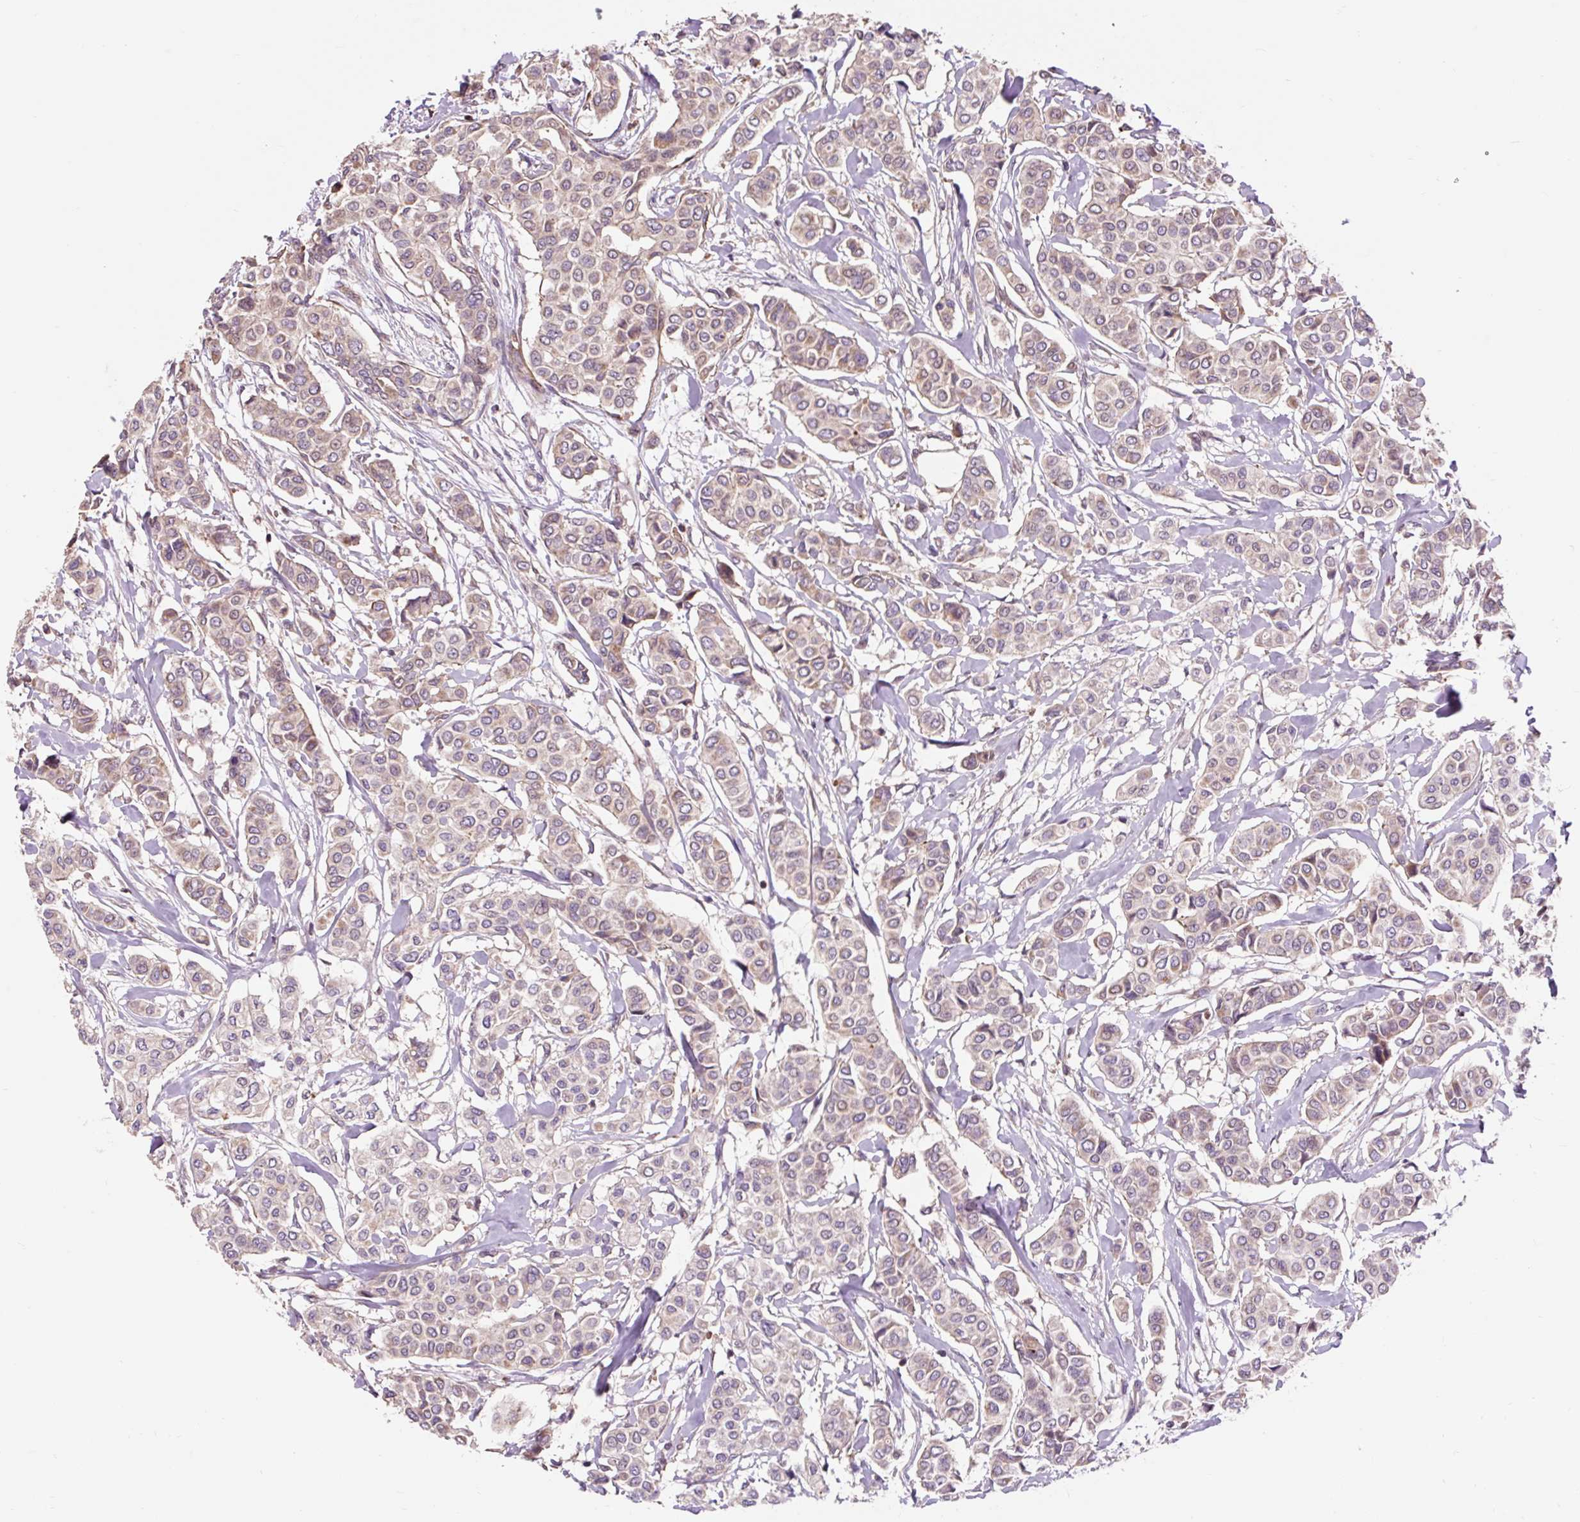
{"staining": {"intensity": "weak", "quantity": "25%-75%", "location": "cytoplasmic/membranous"}, "tissue": "breast cancer", "cell_type": "Tumor cells", "image_type": "cancer", "snomed": [{"axis": "morphology", "description": "Lobular carcinoma"}, {"axis": "topography", "description": "Breast"}], "caption": "This image demonstrates immunohistochemistry (IHC) staining of human breast cancer, with low weak cytoplasmic/membranous positivity in approximately 25%-75% of tumor cells.", "gene": "PRIMPOL", "patient": {"sex": "female", "age": 51}}